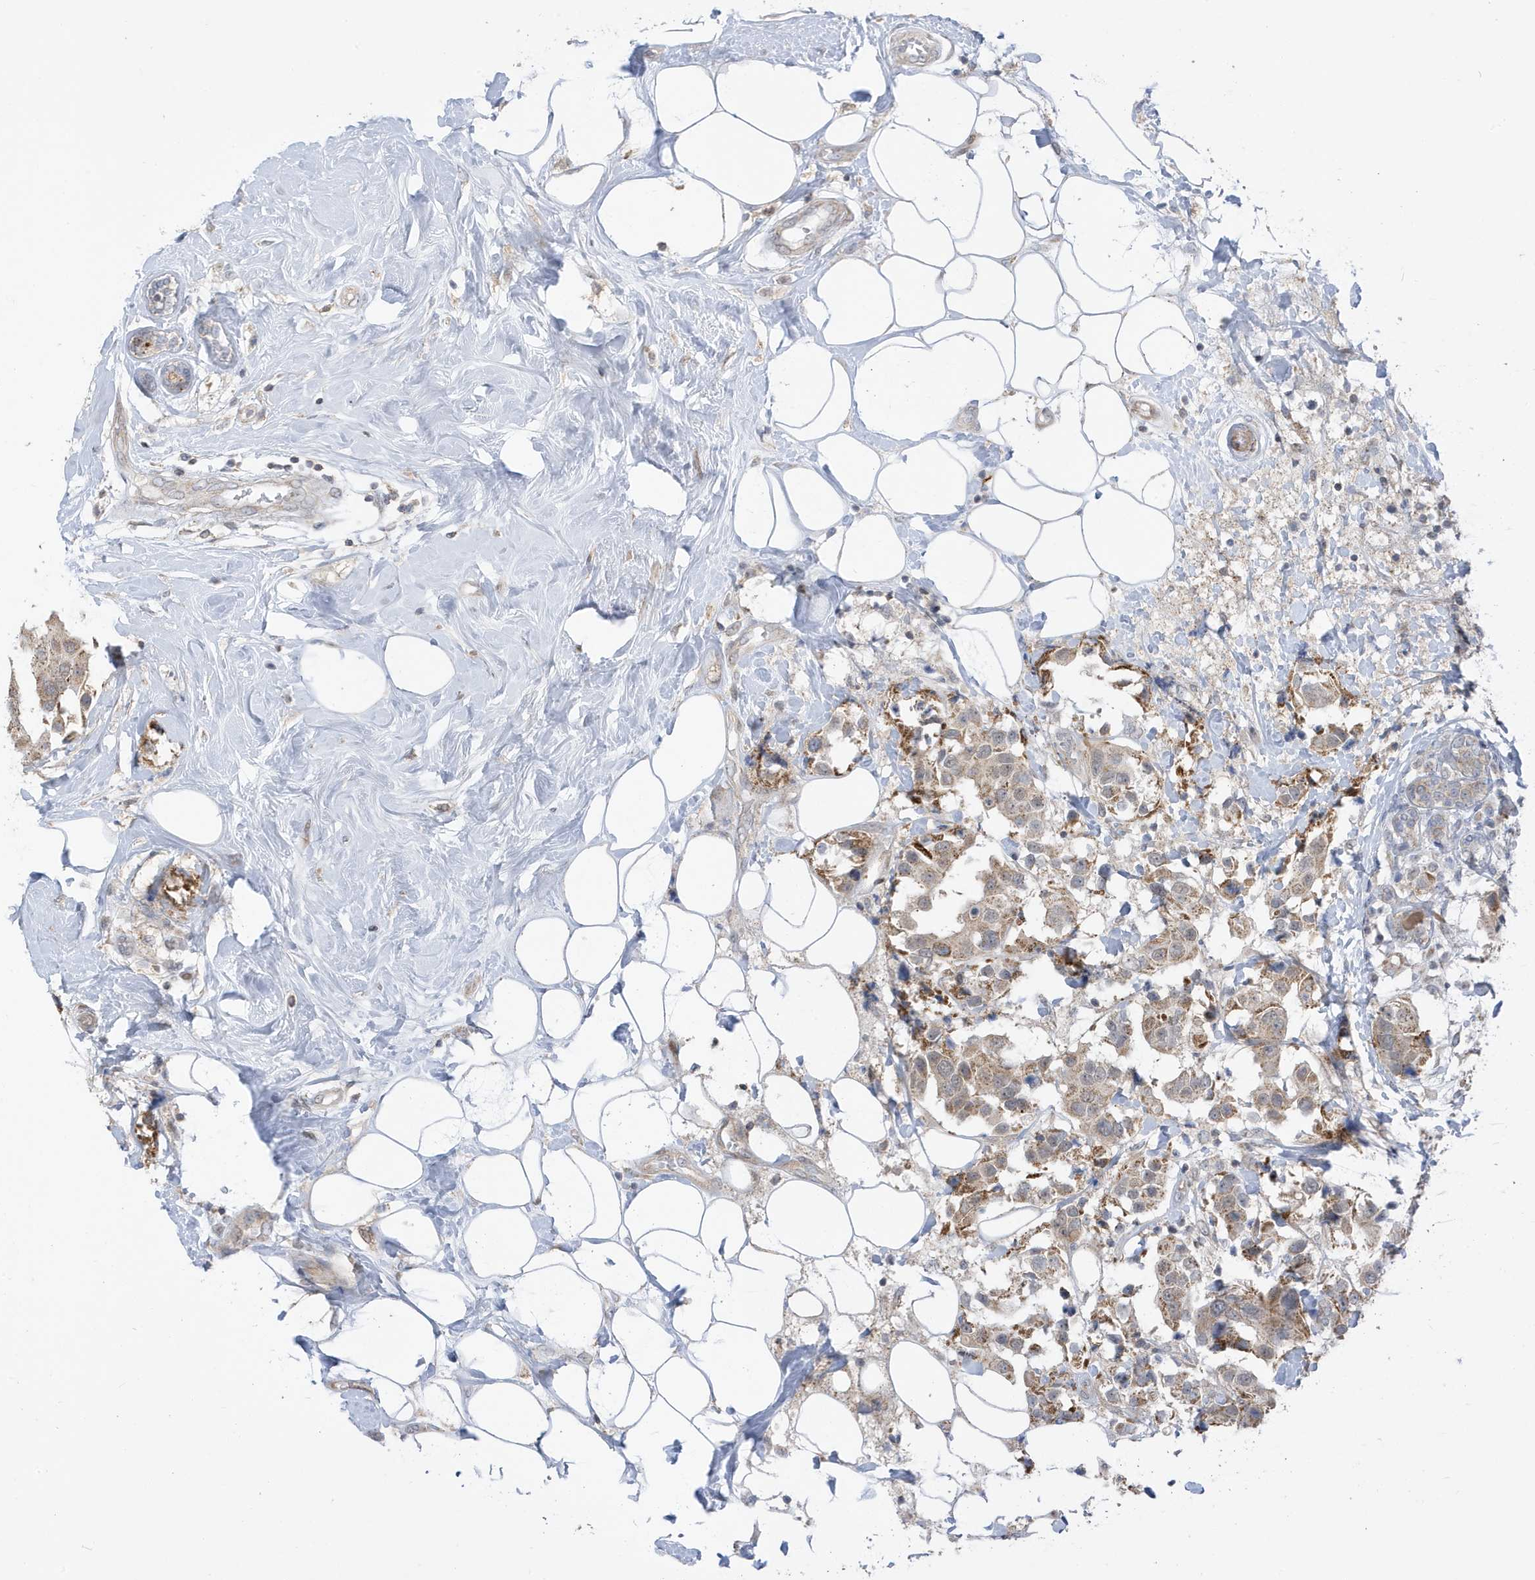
{"staining": {"intensity": "moderate", "quantity": ">75%", "location": "cytoplasmic/membranous"}, "tissue": "breast cancer", "cell_type": "Tumor cells", "image_type": "cancer", "snomed": [{"axis": "morphology", "description": "Normal tissue, NOS"}, {"axis": "morphology", "description": "Duct carcinoma"}, {"axis": "topography", "description": "Breast"}], "caption": "Protein expression analysis of breast cancer (invasive ductal carcinoma) displays moderate cytoplasmic/membranous staining in about >75% of tumor cells.", "gene": "ATP13A5", "patient": {"sex": "female", "age": 39}}